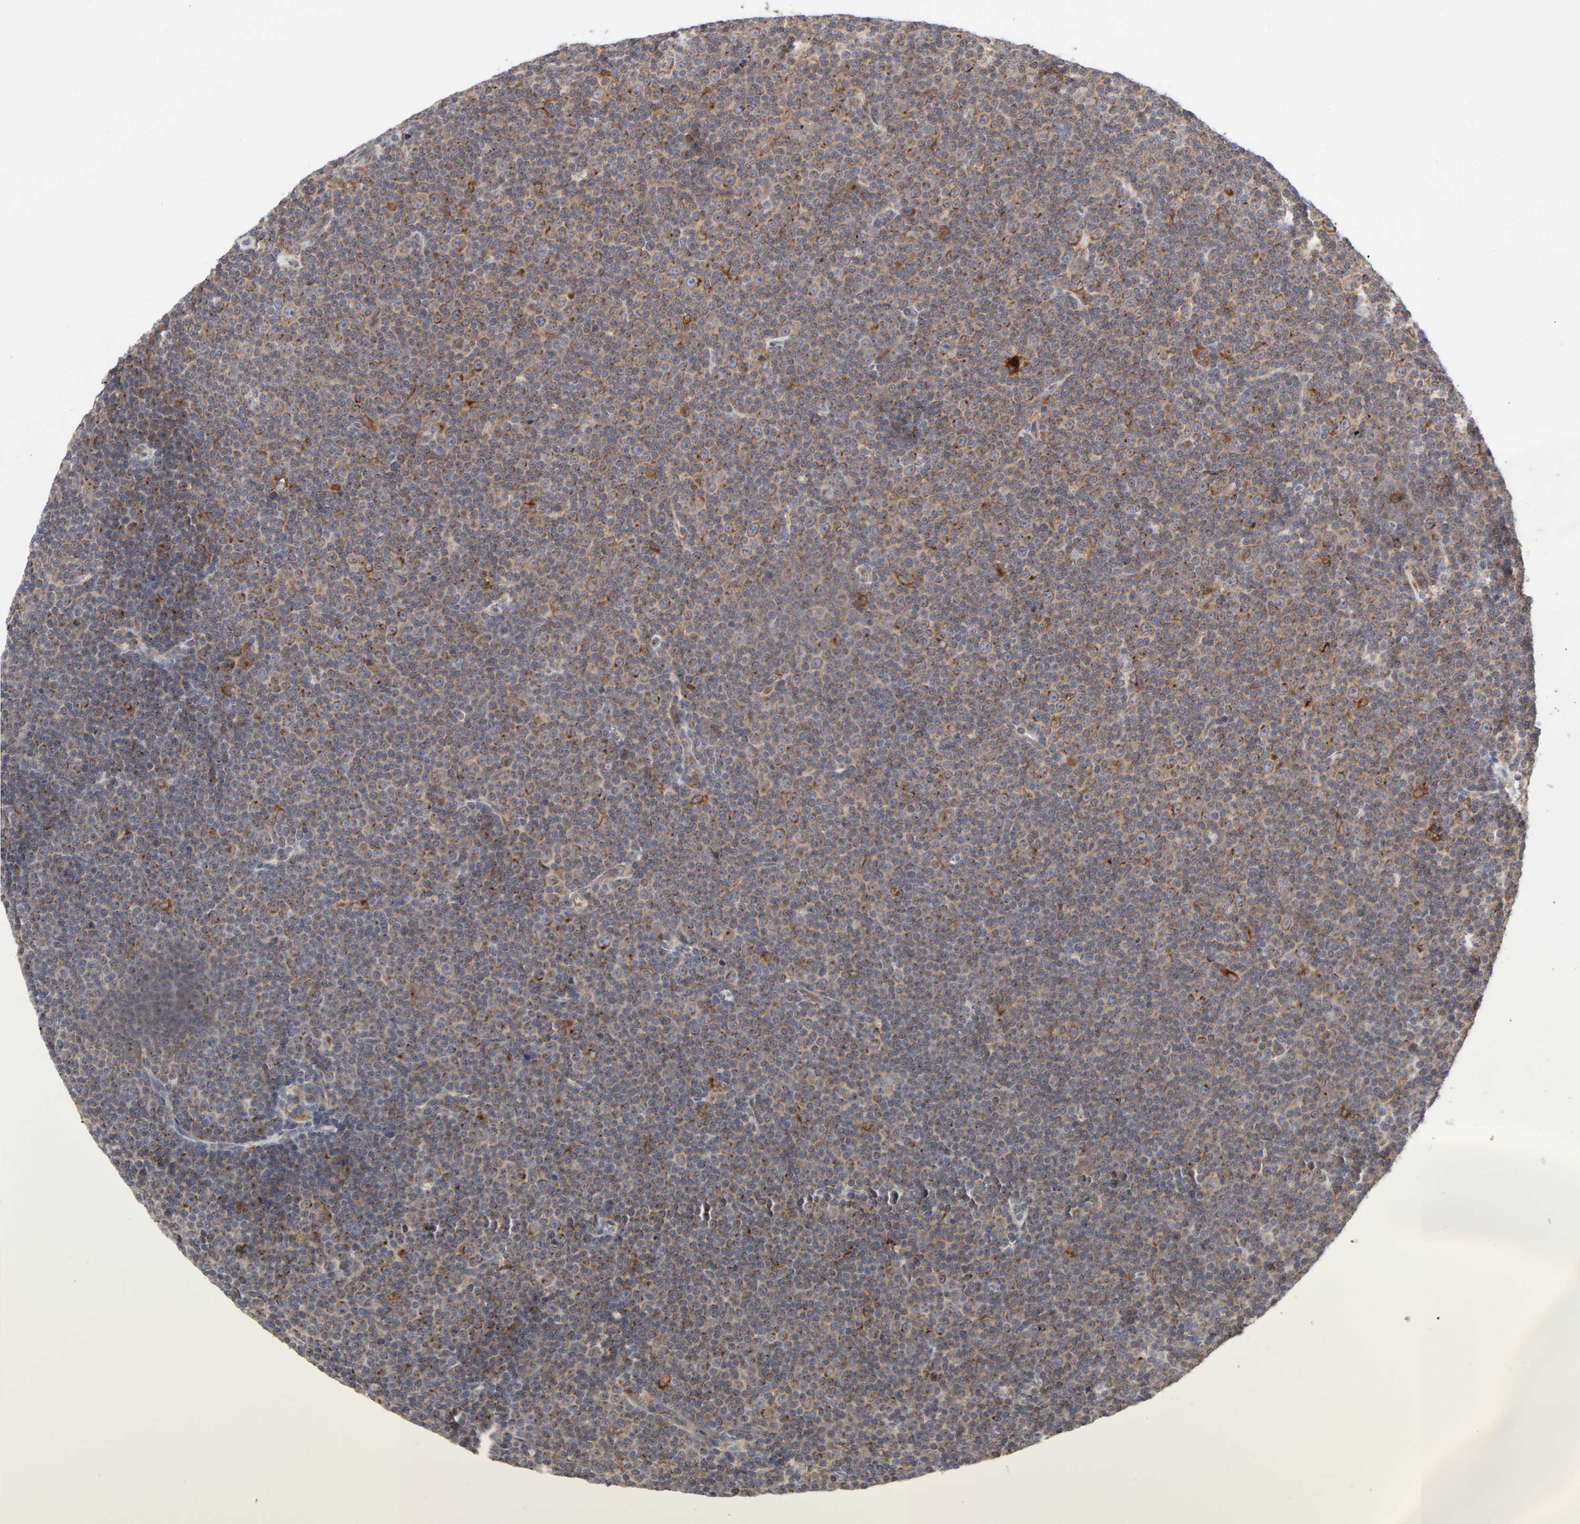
{"staining": {"intensity": "moderate", "quantity": ">75%", "location": "cytoplasmic/membranous"}, "tissue": "lymphoma", "cell_type": "Tumor cells", "image_type": "cancer", "snomed": [{"axis": "morphology", "description": "Malignant lymphoma, non-Hodgkin's type, Low grade"}, {"axis": "topography", "description": "Lymph node"}], "caption": "Lymphoma stained with a brown dye displays moderate cytoplasmic/membranous positive positivity in approximately >75% of tumor cells.", "gene": "GNPTG", "patient": {"sex": "female", "age": 67}}